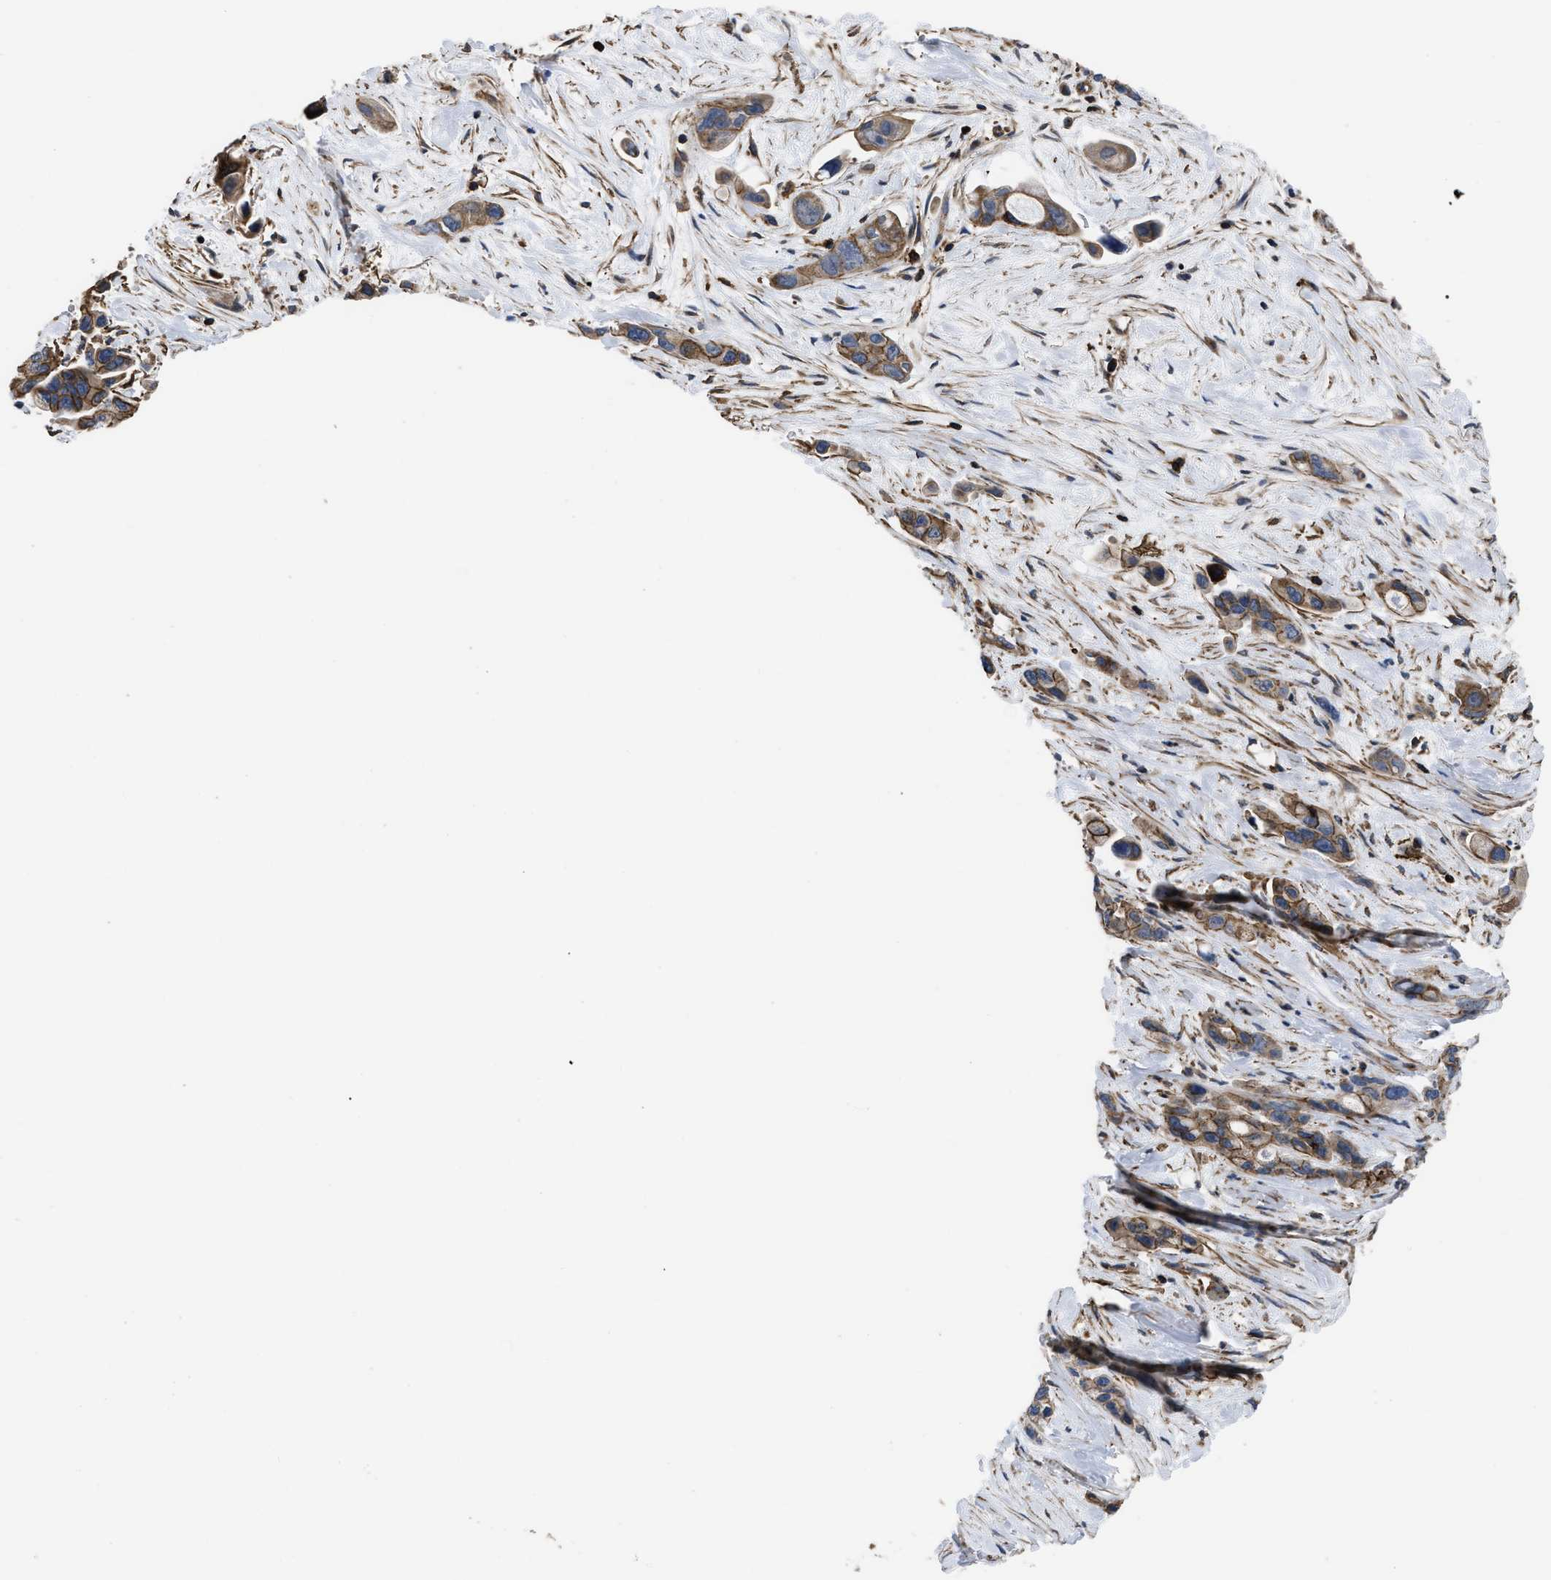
{"staining": {"intensity": "moderate", "quantity": ">75%", "location": "cytoplasmic/membranous"}, "tissue": "pancreatic cancer", "cell_type": "Tumor cells", "image_type": "cancer", "snomed": [{"axis": "morphology", "description": "Adenocarcinoma, NOS"}, {"axis": "topography", "description": "Pancreas"}], "caption": "Moderate cytoplasmic/membranous protein positivity is seen in about >75% of tumor cells in pancreatic cancer (adenocarcinoma). (Stains: DAB in brown, nuclei in blue, Microscopy: brightfield microscopy at high magnification).", "gene": "SCUBE2", "patient": {"sex": "male", "age": 53}}